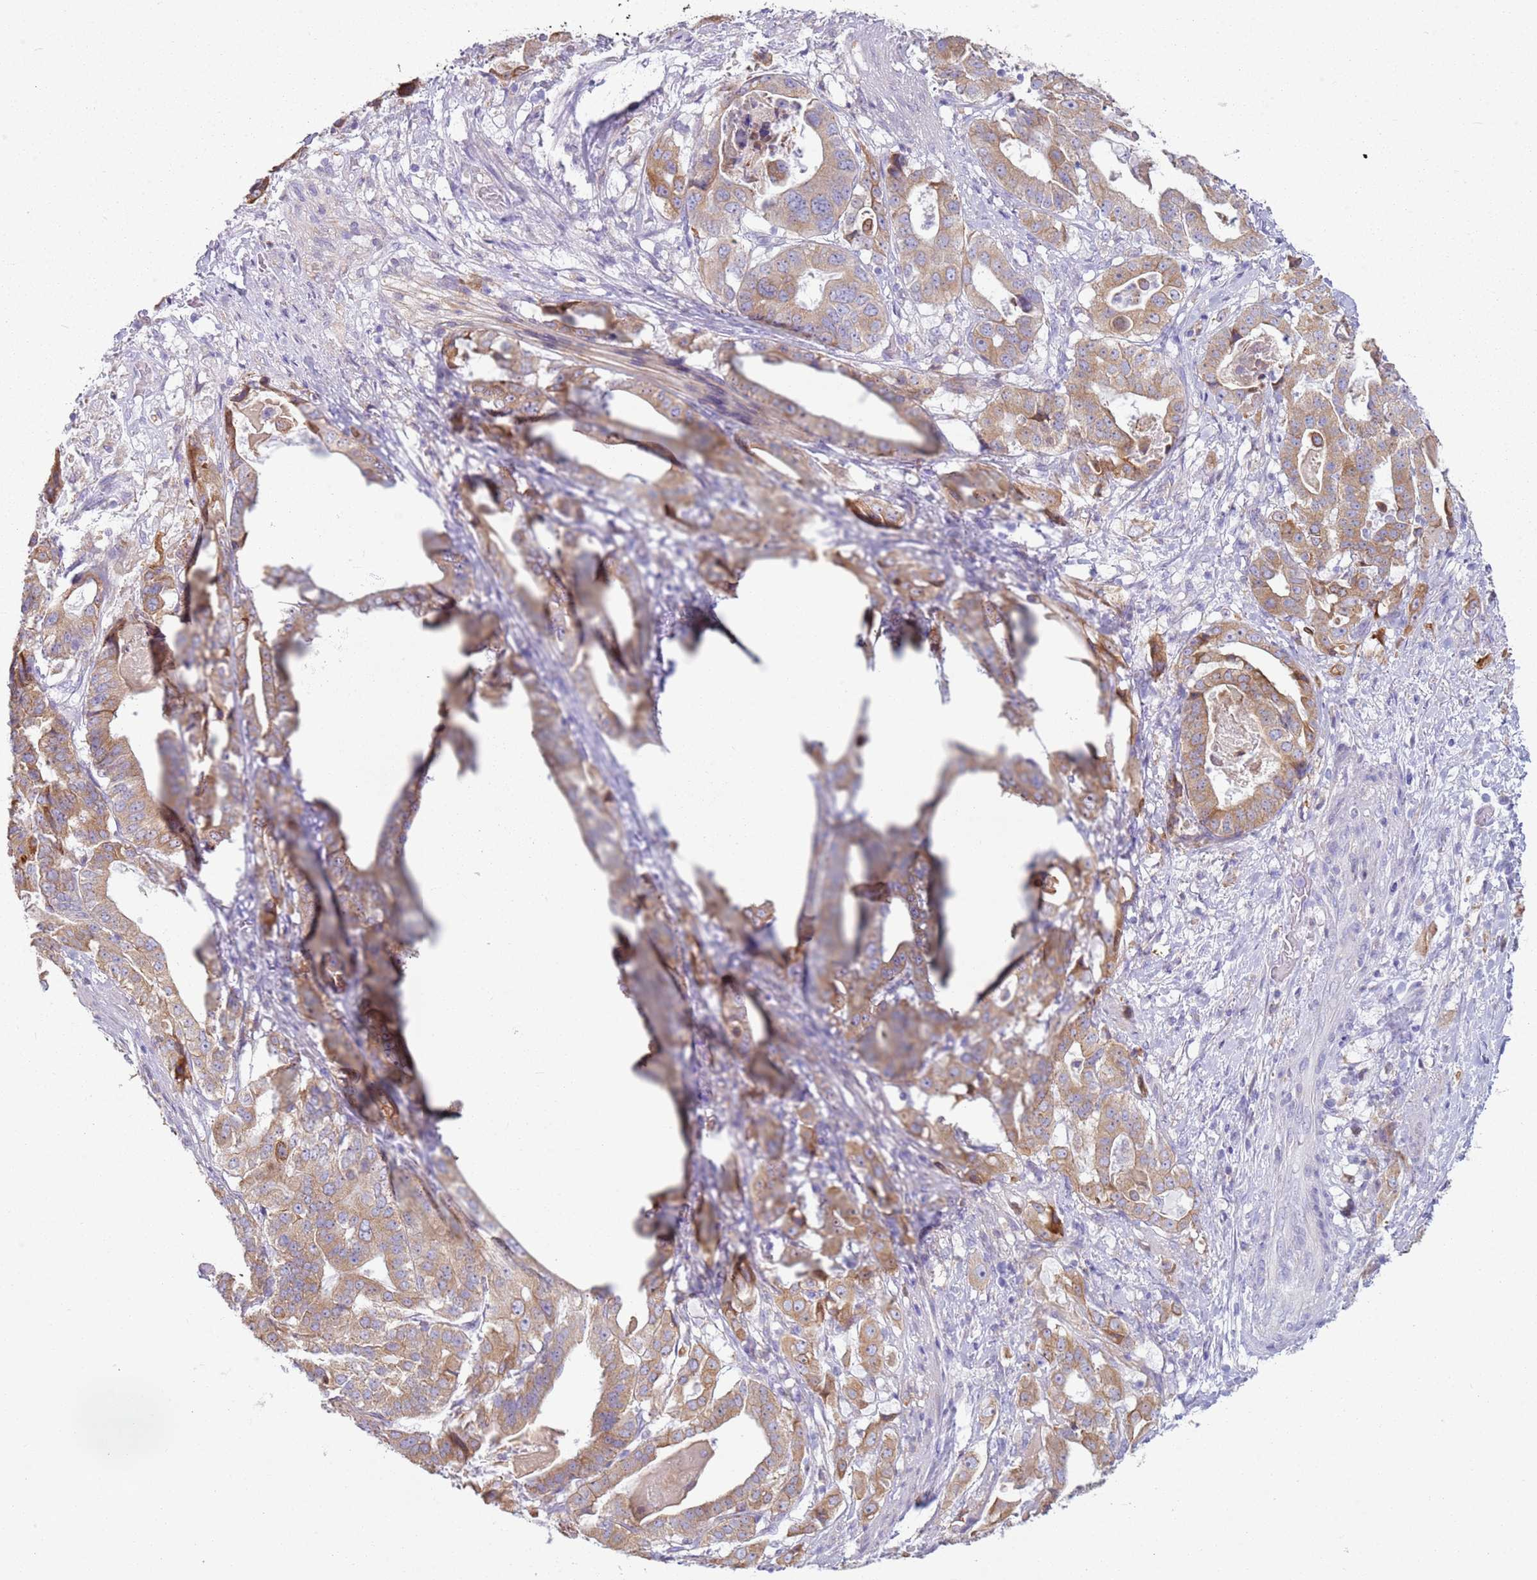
{"staining": {"intensity": "moderate", "quantity": ">75%", "location": "cytoplasmic/membranous"}, "tissue": "stomach cancer", "cell_type": "Tumor cells", "image_type": "cancer", "snomed": [{"axis": "morphology", "description": "Adenocarcinoma, NOS"}, {"axis": "topography", "description": "Stomach"}], "caption": "Protein staining demonstrates moderate cytoplasmic/membranous expression in about >75% of tumor cells in stomach cancer.", "gene": "OAF", "patient": {"sex": "male", "age": 48}}